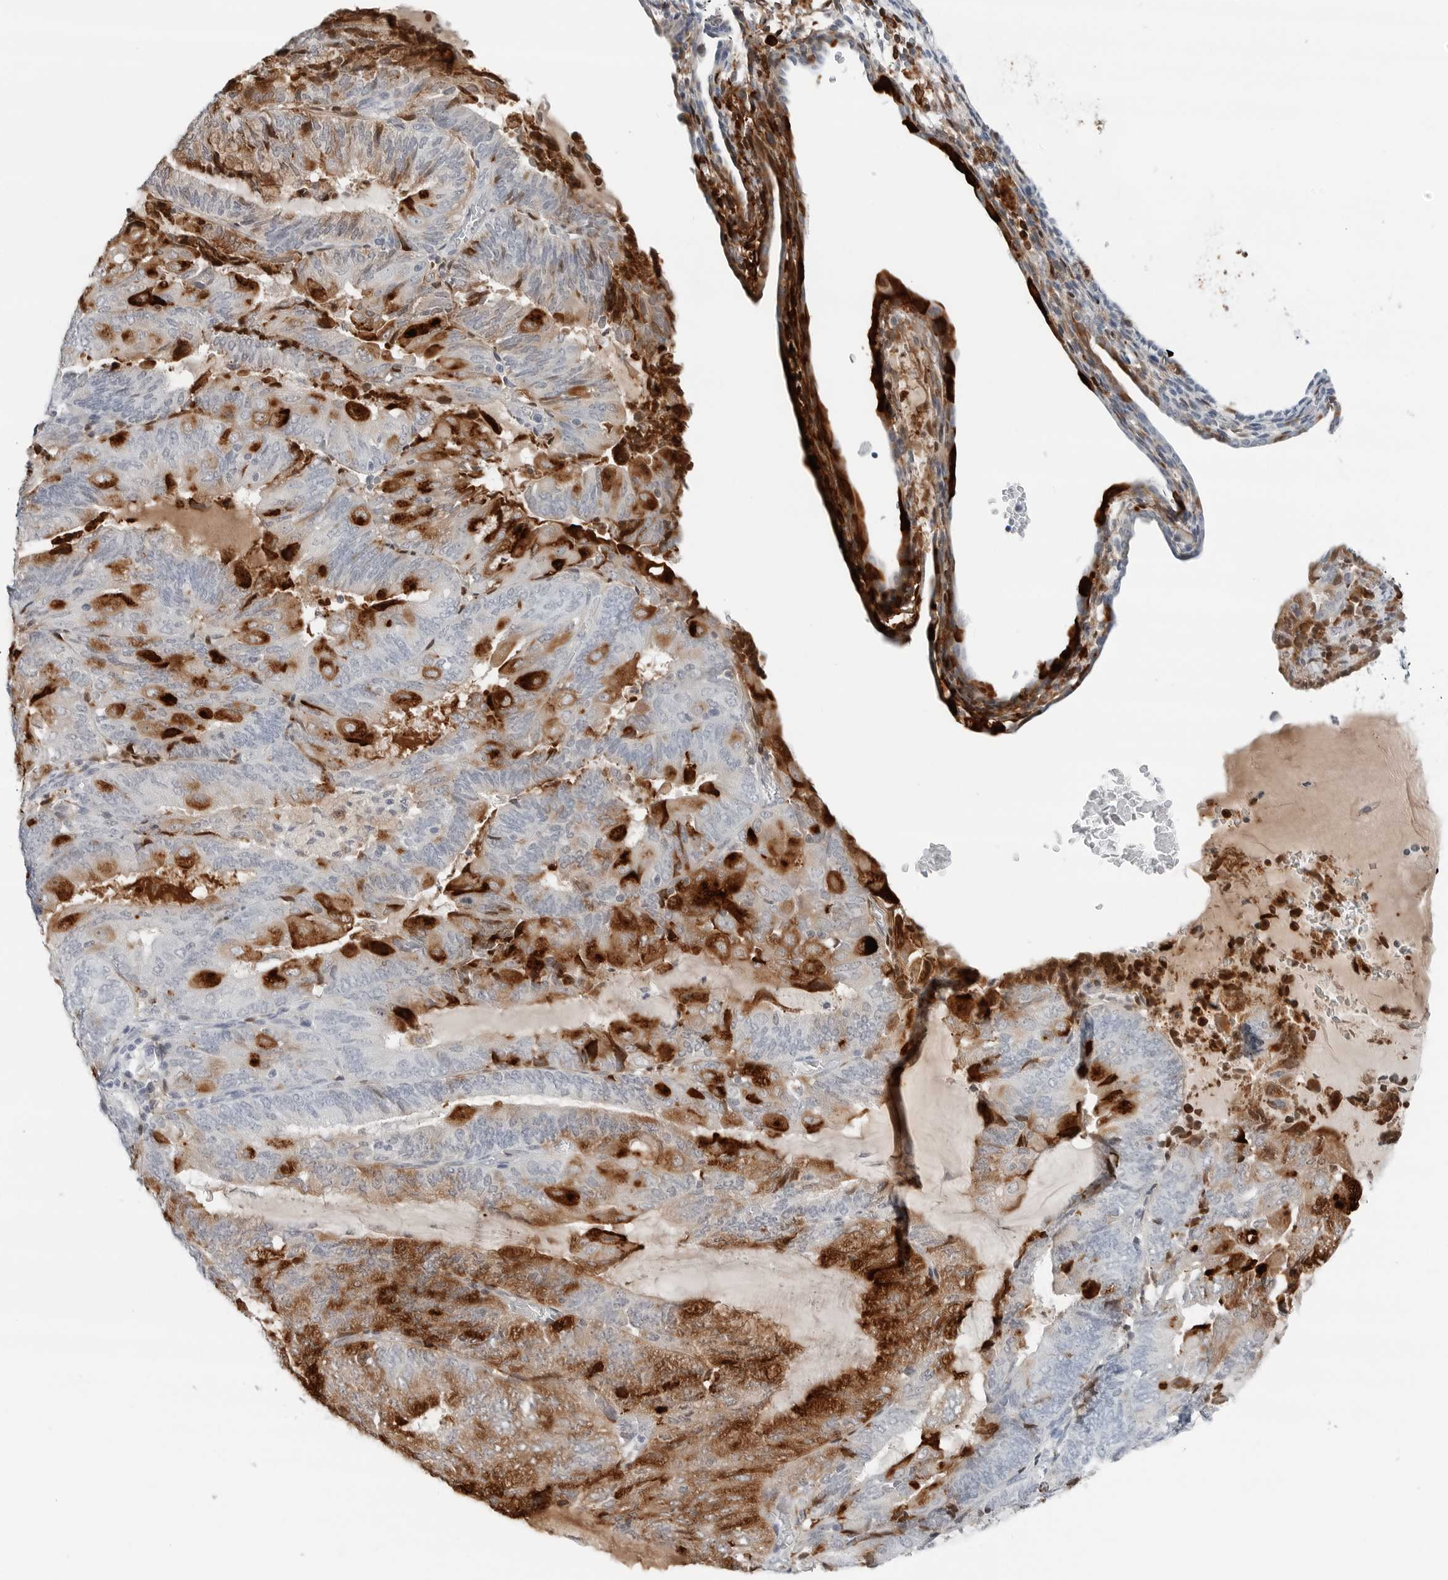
{"staining": {"intensity": "strong", "quantity": "<25%", "location": "cytoplasmic/membranous"}, "tissue": "endometrial cancer", "cell_type": "Tumor cells", "image_type": "cancer", "snomed": [{"axis": "morphology", "description": "Adenocarcinoma, NOS"}, {"axis": "topography", "description": "Endometrium"}], "caption": "A micrograph showing strong cytoplasmic/membranous staining in about <25% of tumor cells in adenocarcinoma (endometrial), as visualized by brown immunohistochemical staining.", "gene": "SLPI", "patient": {"sex": "female", "age": 81}}